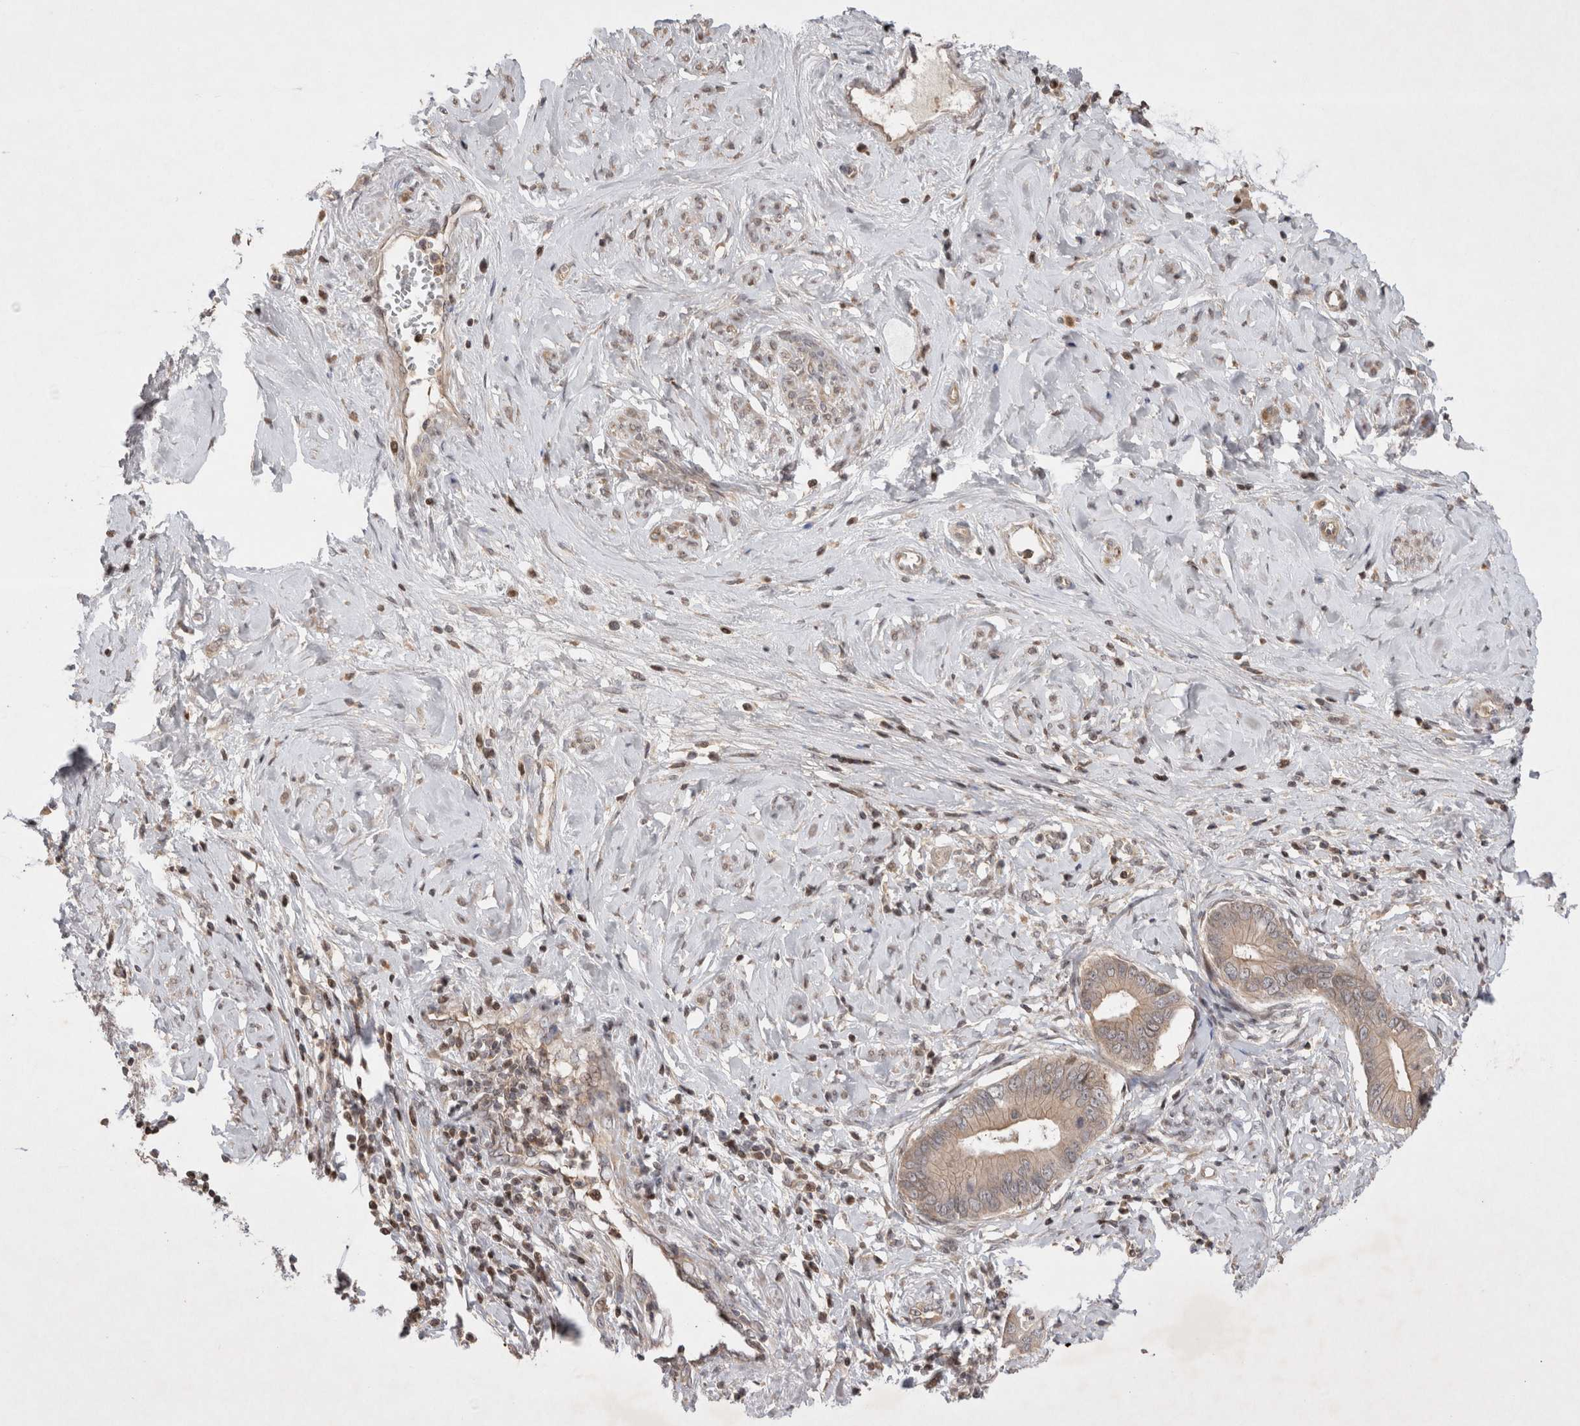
{"staining": {"intensity": "weak", "quantity": ">75%", "location": "cytoplasmic/membranous"}, "tissue": "cervical cancer", "cell_type": "Tumor cells", "image_type": "cancer", "snomed": [{"axis": "morphology", "description": "Adenocarcinoma, NOS"}, {"axis": "topography", "description": "Cervix"}], "caption": "About >75% of tumor cells in cervical adenocarcinoma demonstrate weak cytoplasmic/membranous protein expression as visualized by brown immunohistochemical staining.", "gene": "EIF2AK1", "patient": {"sex": "female", "age": 44}}